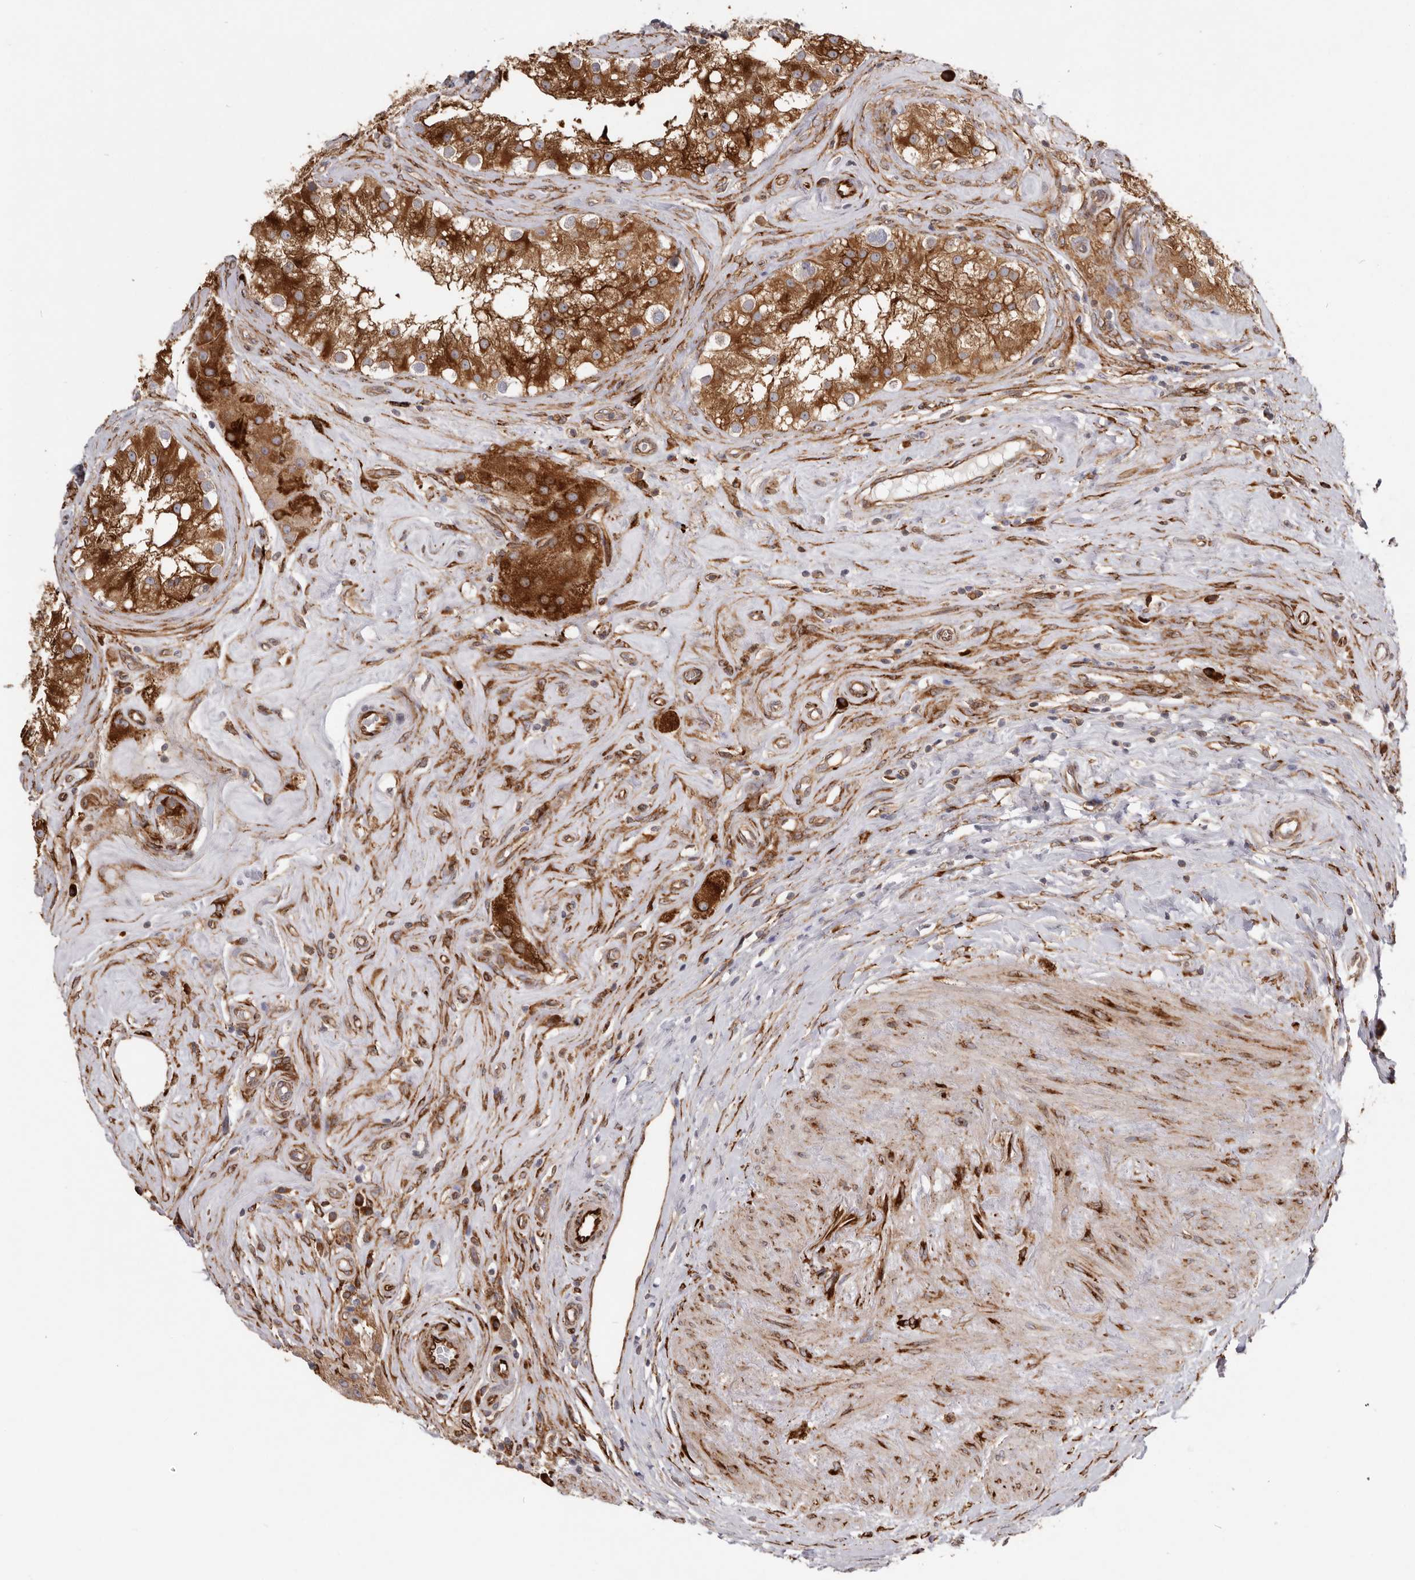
{"staining": {"intensity": "strong", "quantity": "25%-75%", "location": "cytoplasmic/membranous"}, "tissue": "testis", "cell_type": "Cells in seminiferous ducts", "image_type": "normal", "snomed": [{"axis": "morphology", "description": "Normal tissue, NOS"}, {"axis": "topography", "description": "Testis"}], "caption": "Immunohistochemical staining of normal testis shows high levels of strong cytoplasmic/membranous positivity in approximately 25%-75% of cells in seminiferous ducts. (IHC, brightfield microscopy, high magnification).", "gene": "WDTC1", "patient": {"sex": "male", "age": 84}}